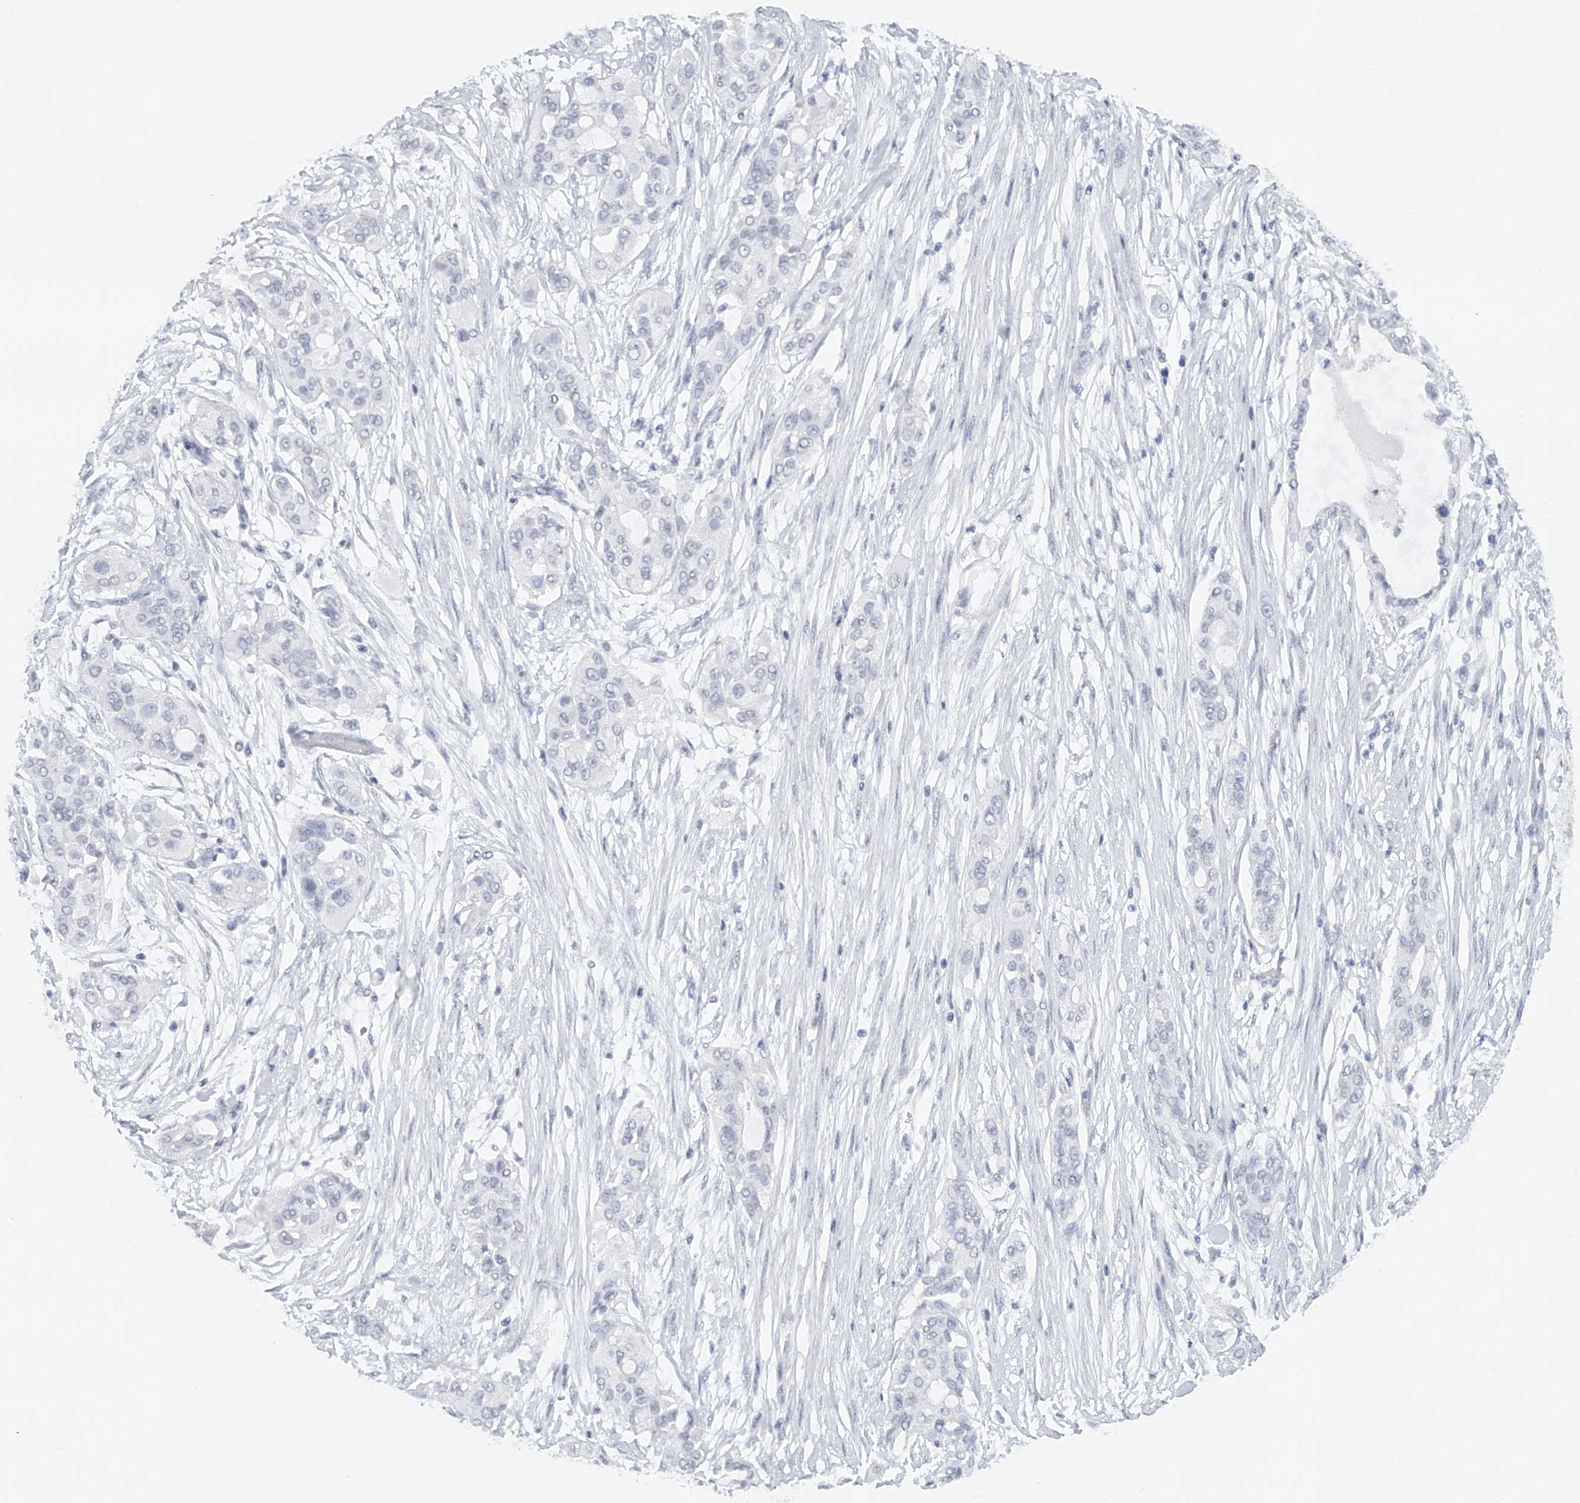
{"staining": {"intensity": "negative", "quantity": "none", "location": "none"}, "tissue": "pancreatic cancer", "cell_type": "Tumor cells", "image_type": "cancer", "snomed": [{"axis": "morphology", "description": "Adenocarcinoma, NOS"}, {"axis": "topography", "description": "Pancreas"}], "caption": "This is a photomicrograph of immunohistochemistry (IHC) staining of pancreatic adenocarcinoma, which shows no positivity in tumor cells.", "gene": "FAT2", "patient": {"sex": "female", "age": 60}}